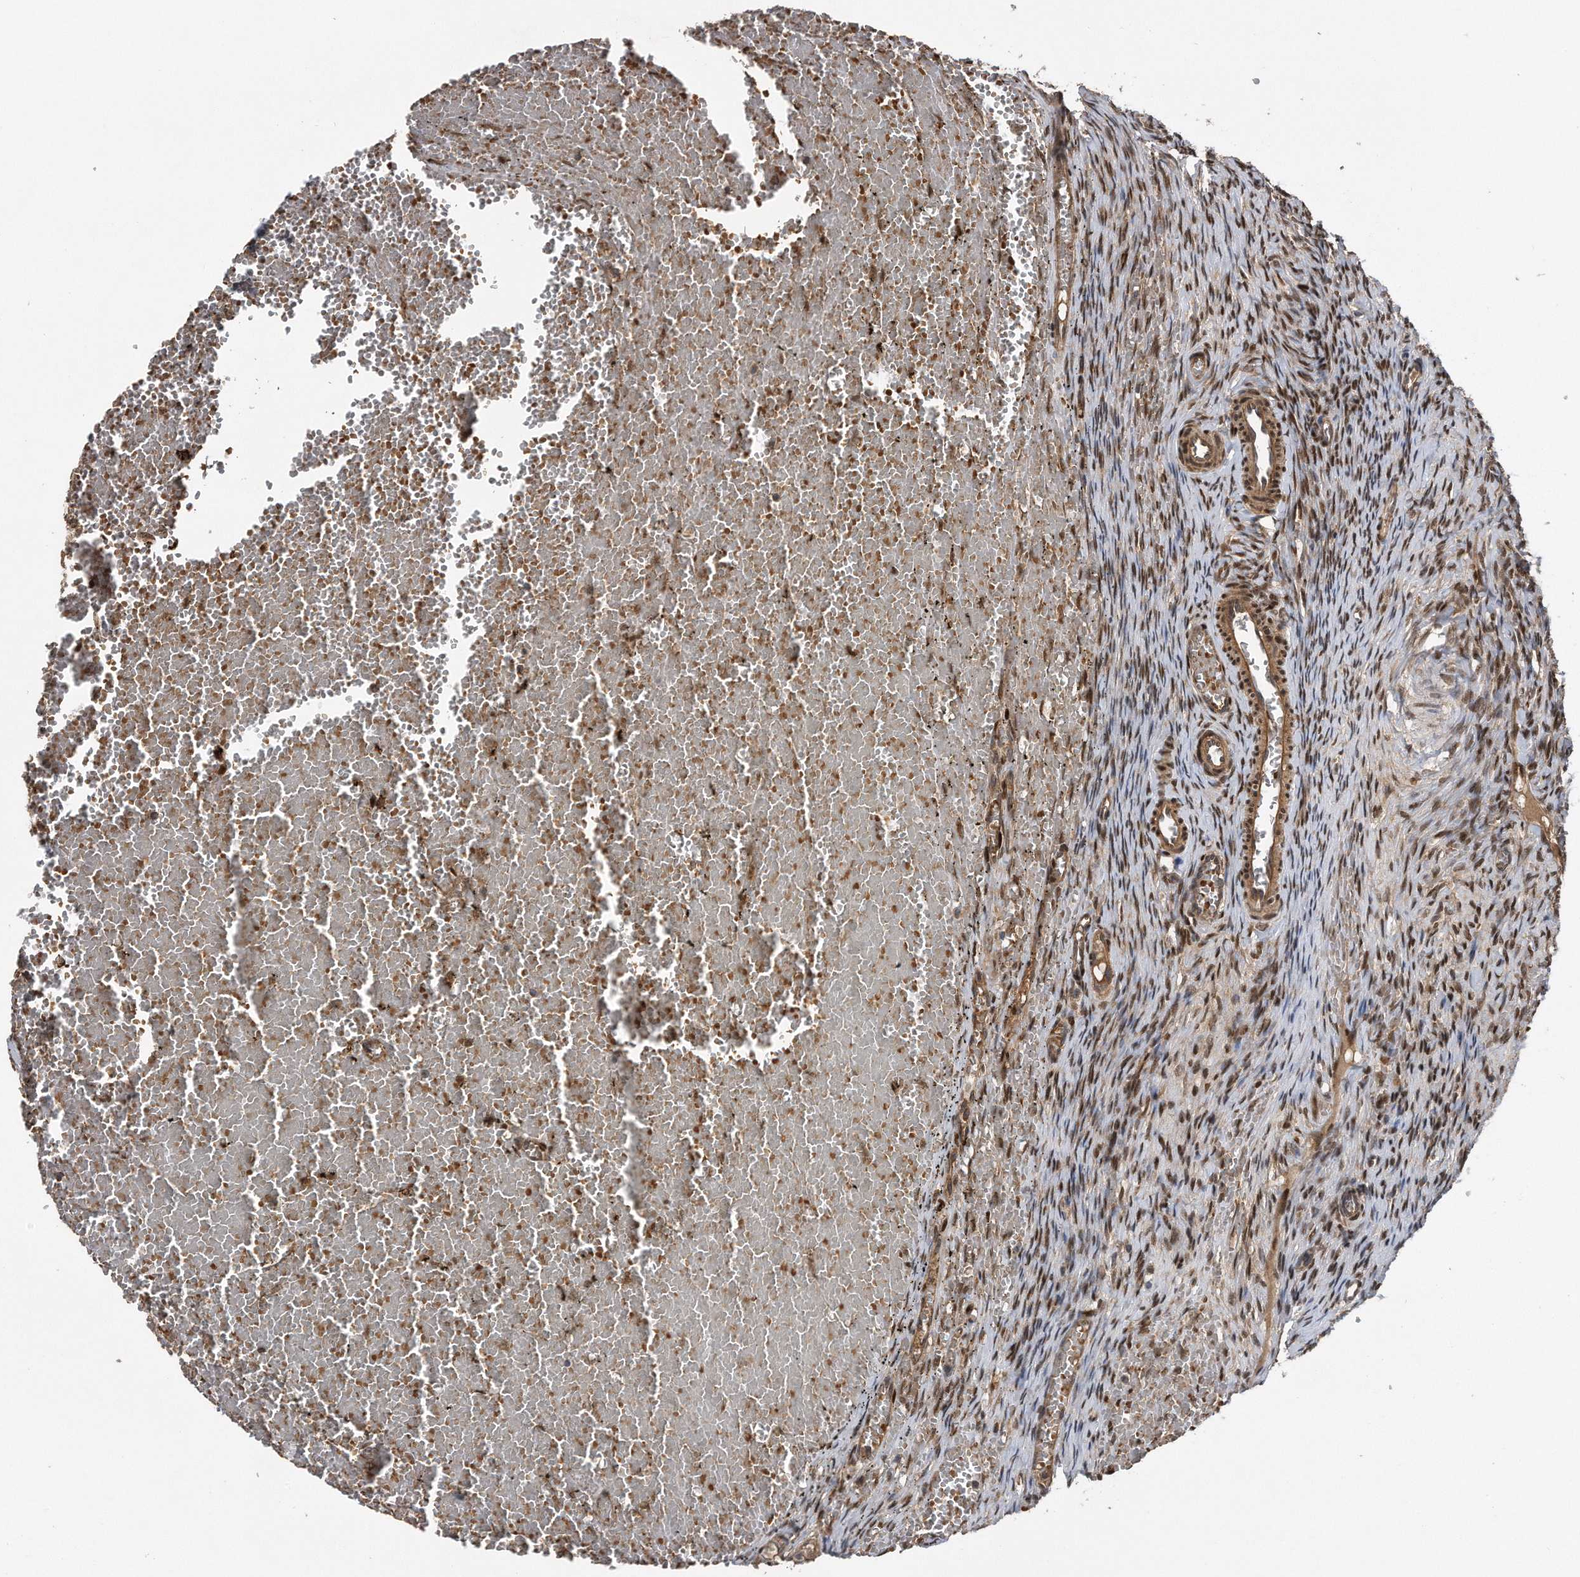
{"staining": {"intensity": "weak", "quantity": ">75%", "location": "cytoplasmic/membranous"}, "tissue": "ovary", "cell_type": "Follicle cells", "image_type": "normal", "snomed": [{"axis": "morphology", "description": "Adenocarcinoma, NOS"}, {"axis": "topography", "description": "Endometrium"}], "caption": "High-power microscopy captured an IHC photomicrograph of unremarkable ovary, revealing weak cytoplasmic/membranous positivity in about >75% of follicle cells.", "gene": "ZNF79", "patient": {"sex": "female", "age": 32}}